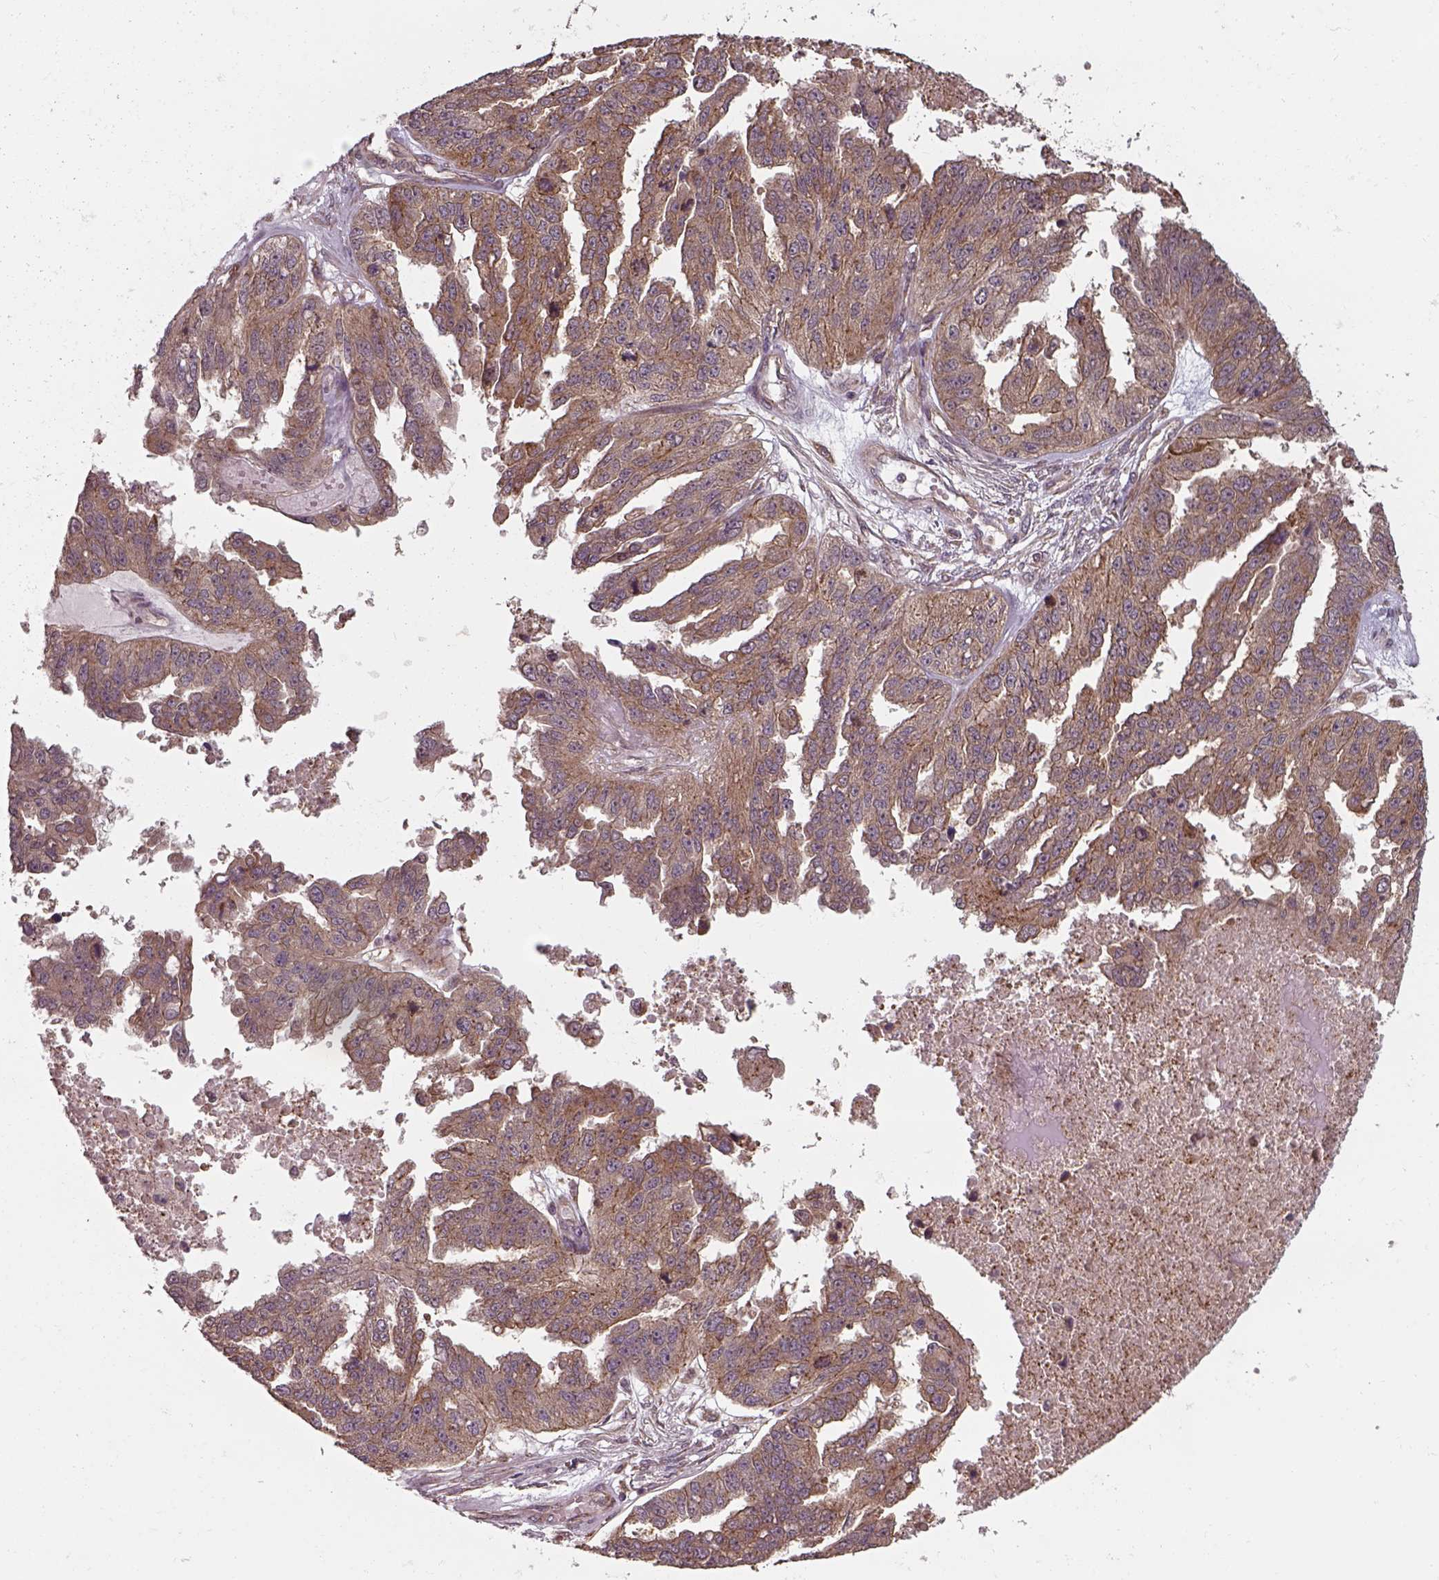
{"staining": {"intensity": "moderate", "quantity": ">75%", "location": "cytoplasmic/membranous"}, "tissue": "ovarian cancer", "cell_type": "Tumor cells", "image_type": "cancer", "snomed": [{"axis": "morphology", "description": "Cystadenocarcinoma, serous, NOS"}, {"axis": "topography", "description": "Ovary"}], "caption": "Immunohistochemical staining of human serous cystadenocarcinoma (ovarian) demonstrates medium levels of moderate cytoplasmic/membranous staining in about >75% of tumor cells. The staining was performed using DAB, with brown indicating positive protein expression. Nuclei are stained blue with hematoxylin.", "gene": "CHMP3", "patient": {"sex": "female", "age": 58}}